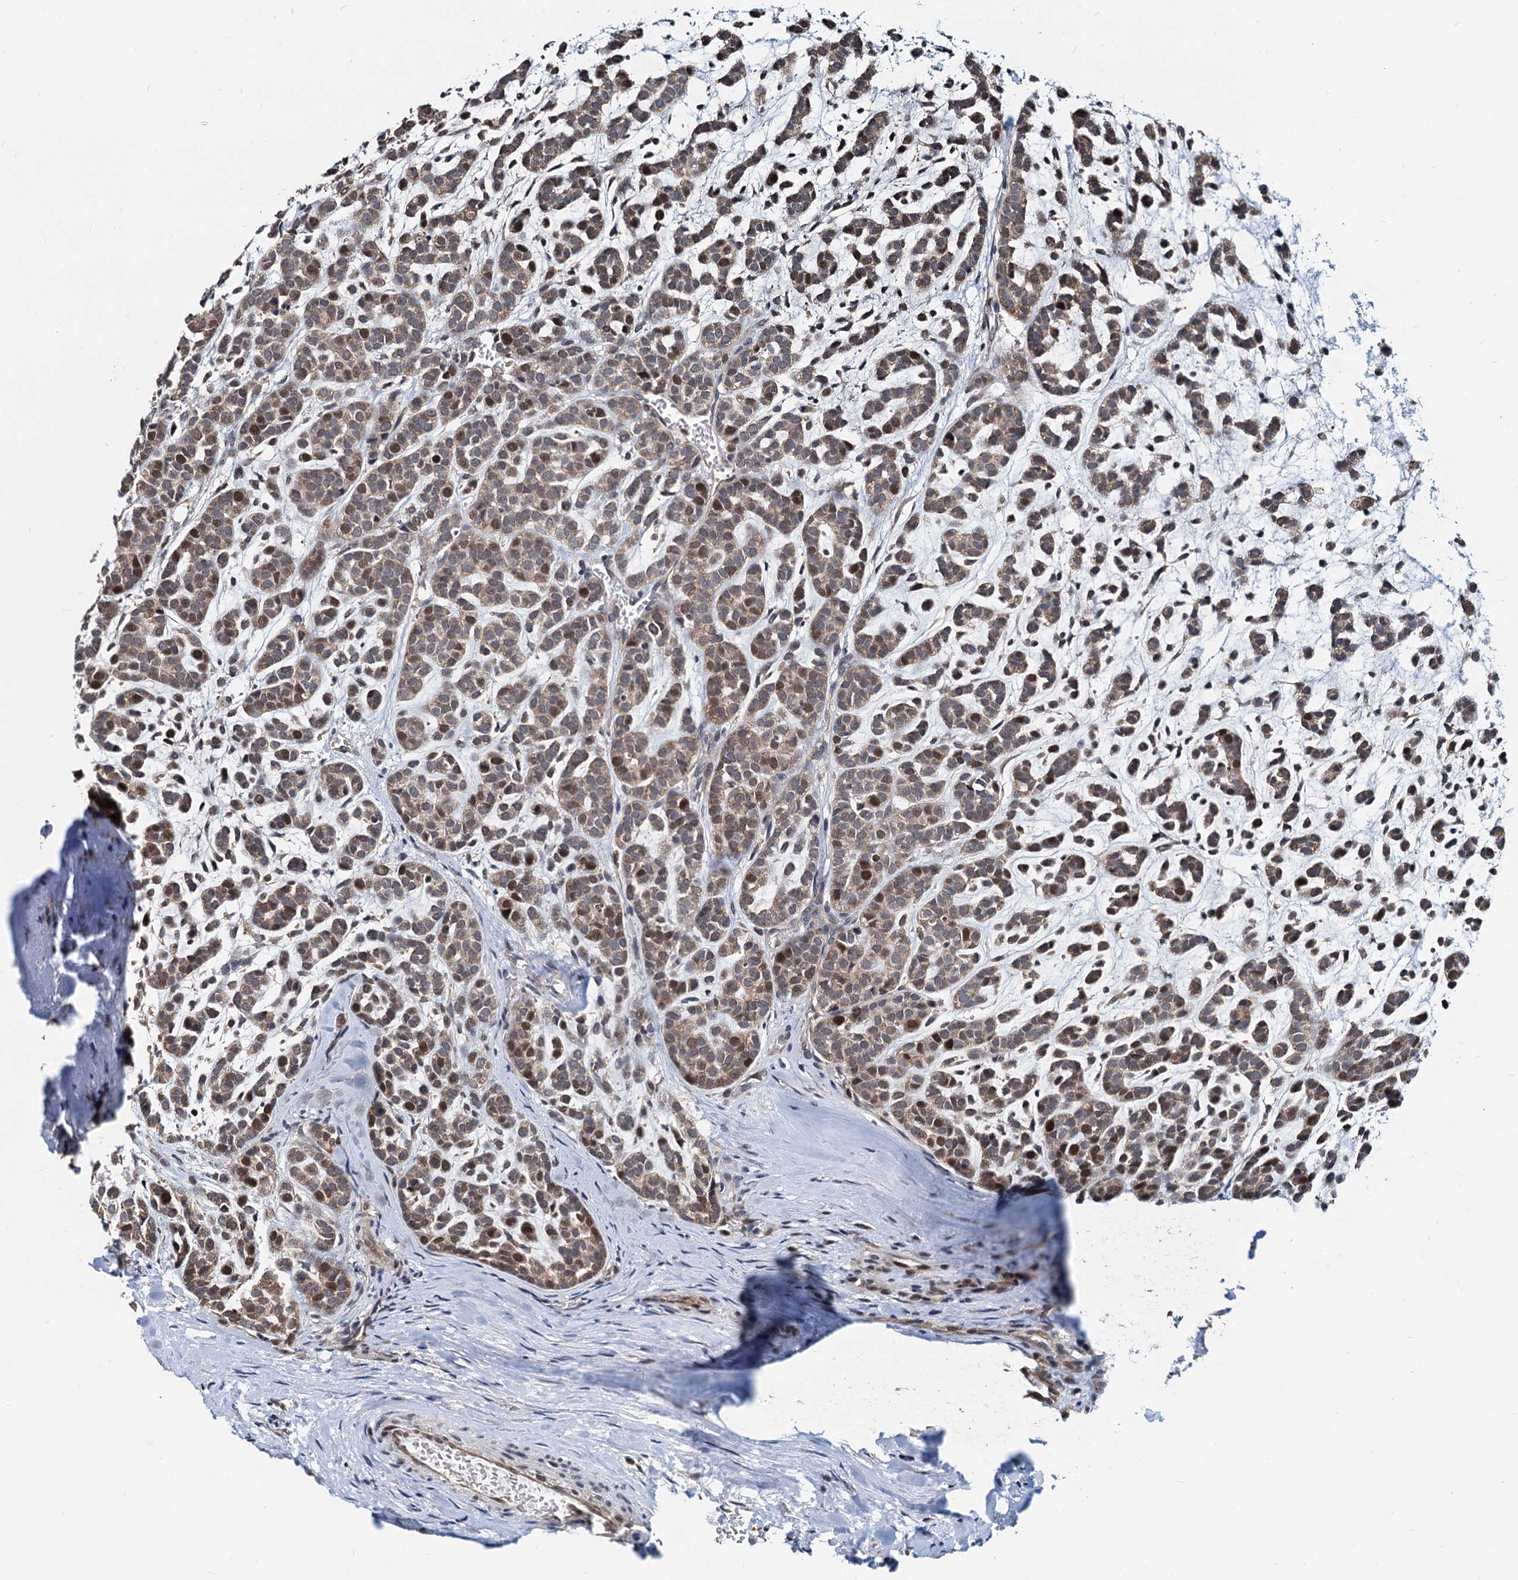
{"staining": {"intensity": "moderate", "quantity": ">75%", "location": "cytoplasmic/membranous,nuclear"}, "tissue": "head and neck cancer", "cell_type": "Tumor cells", "image_type": "cancer", "snomed": [{"axis": "morphology", "description": "Adenocarcinoma, NOS"}, {"axis": "morphology", "description": "Adenoma, NOS"}, {"axis": "topography", "description": "Head-Neck"}], "caption": "Immunohistochemistry of human head and neck adenoma exhibits medium levels of moderate cytoplasmic/membranous and nuclear expression in about >75% of tumor cells. The protein of interest is shown in brown color, while the nuclei are stained blue.", "gene": "MCMBP", "patient": {"sex": "female", "age": 55}}